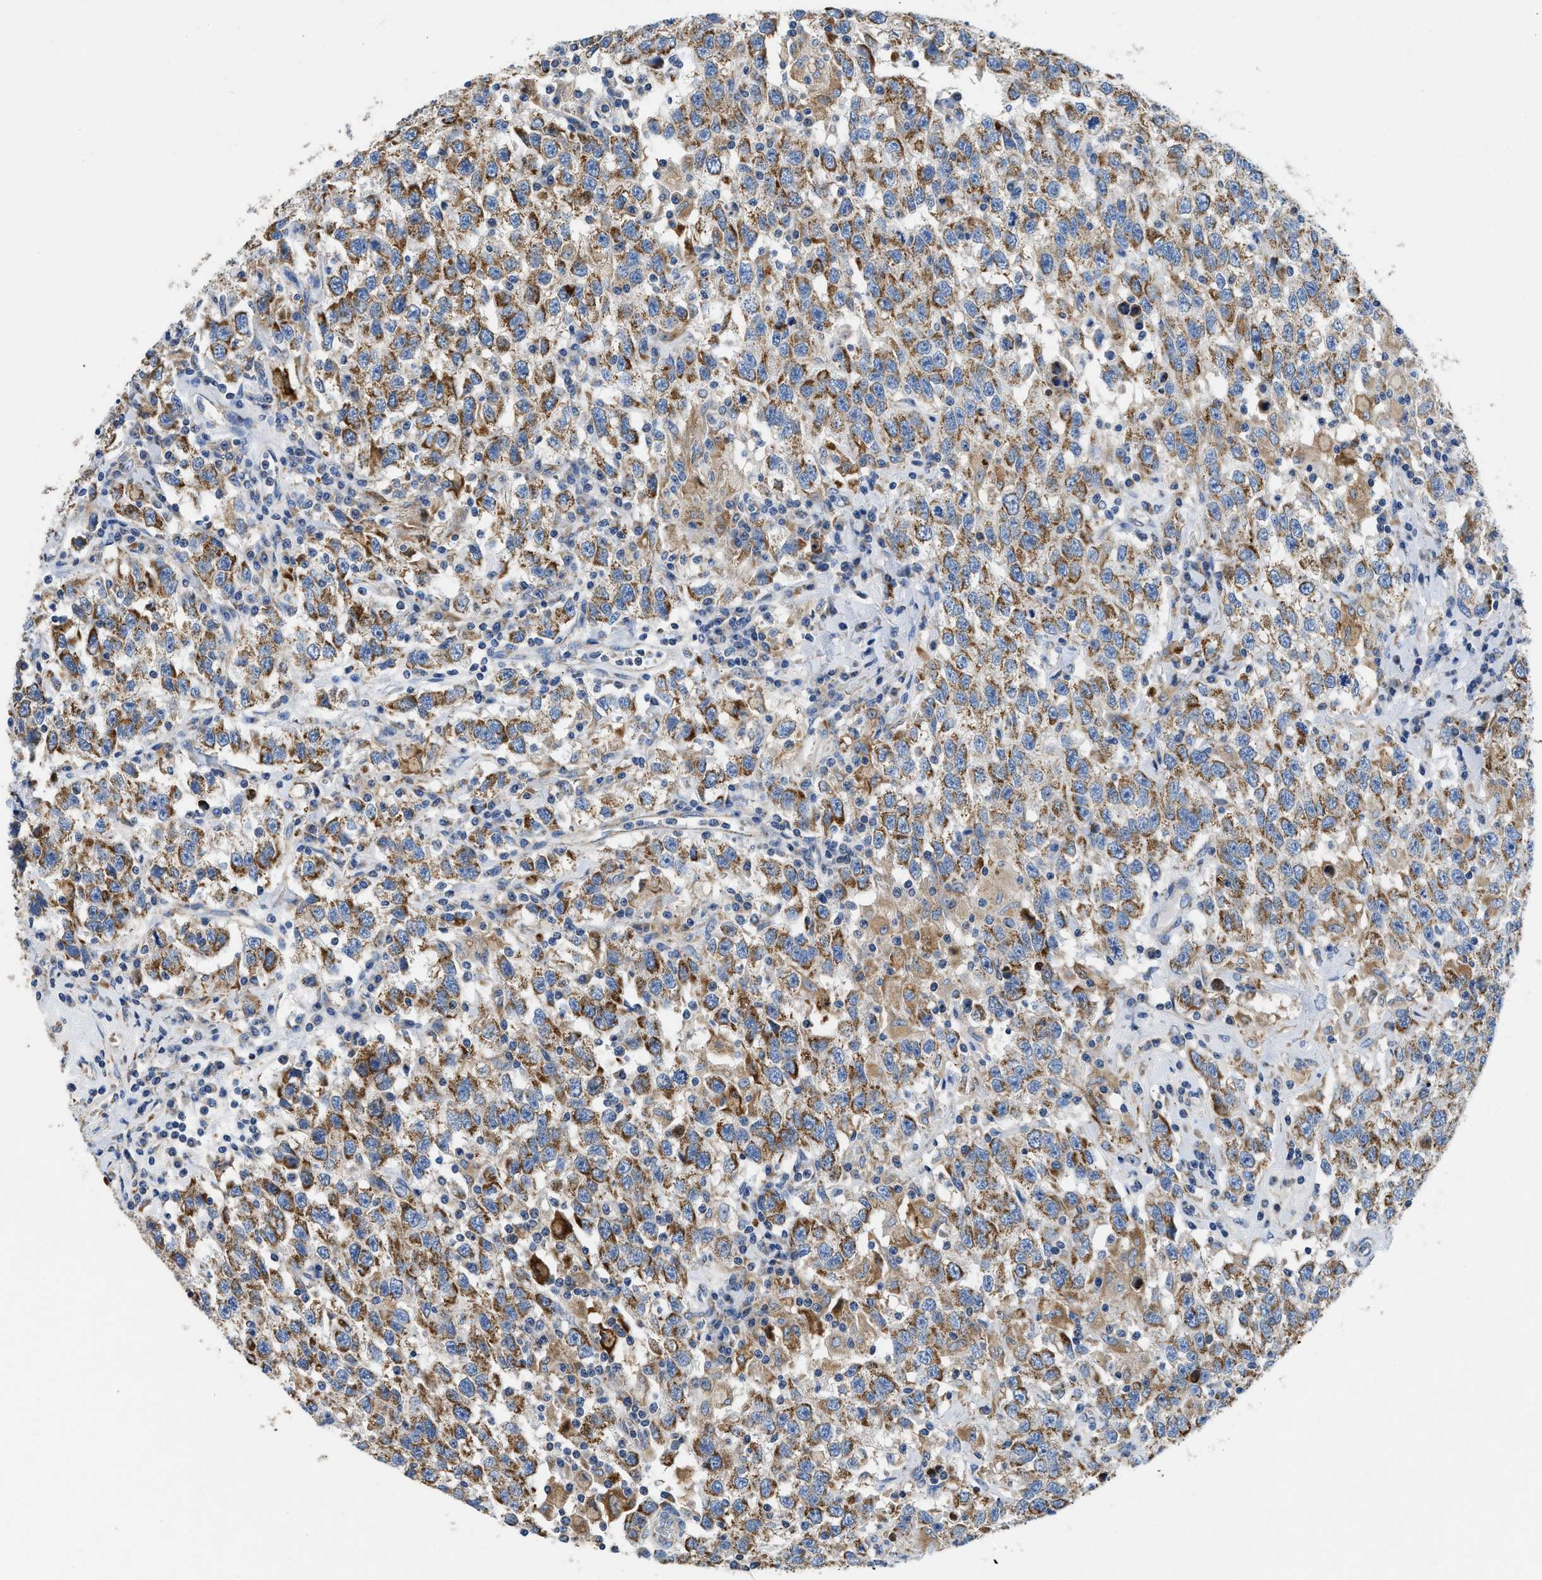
{"staining": {"intensity": "strong", "quantity": ">75%", "location": "cytoplasmic/membranous"}, "tissue": "testis cancer", "cell_type": "Tumor cells", "image_type": "cancer", "snomed": [{"axis": "morphology", "description": "Seminoma, NOS"}, {"axis": "topography", "description": "Testis"}], "caption": "An image showing strong cytoplasmic/membranous positivity in approximately >75% of tumor cells in testis cancer, as visualized by brown immunohistochemical staining.", "gene": "SLC25A13", "patient": {"sex": "male", "age": 41}}